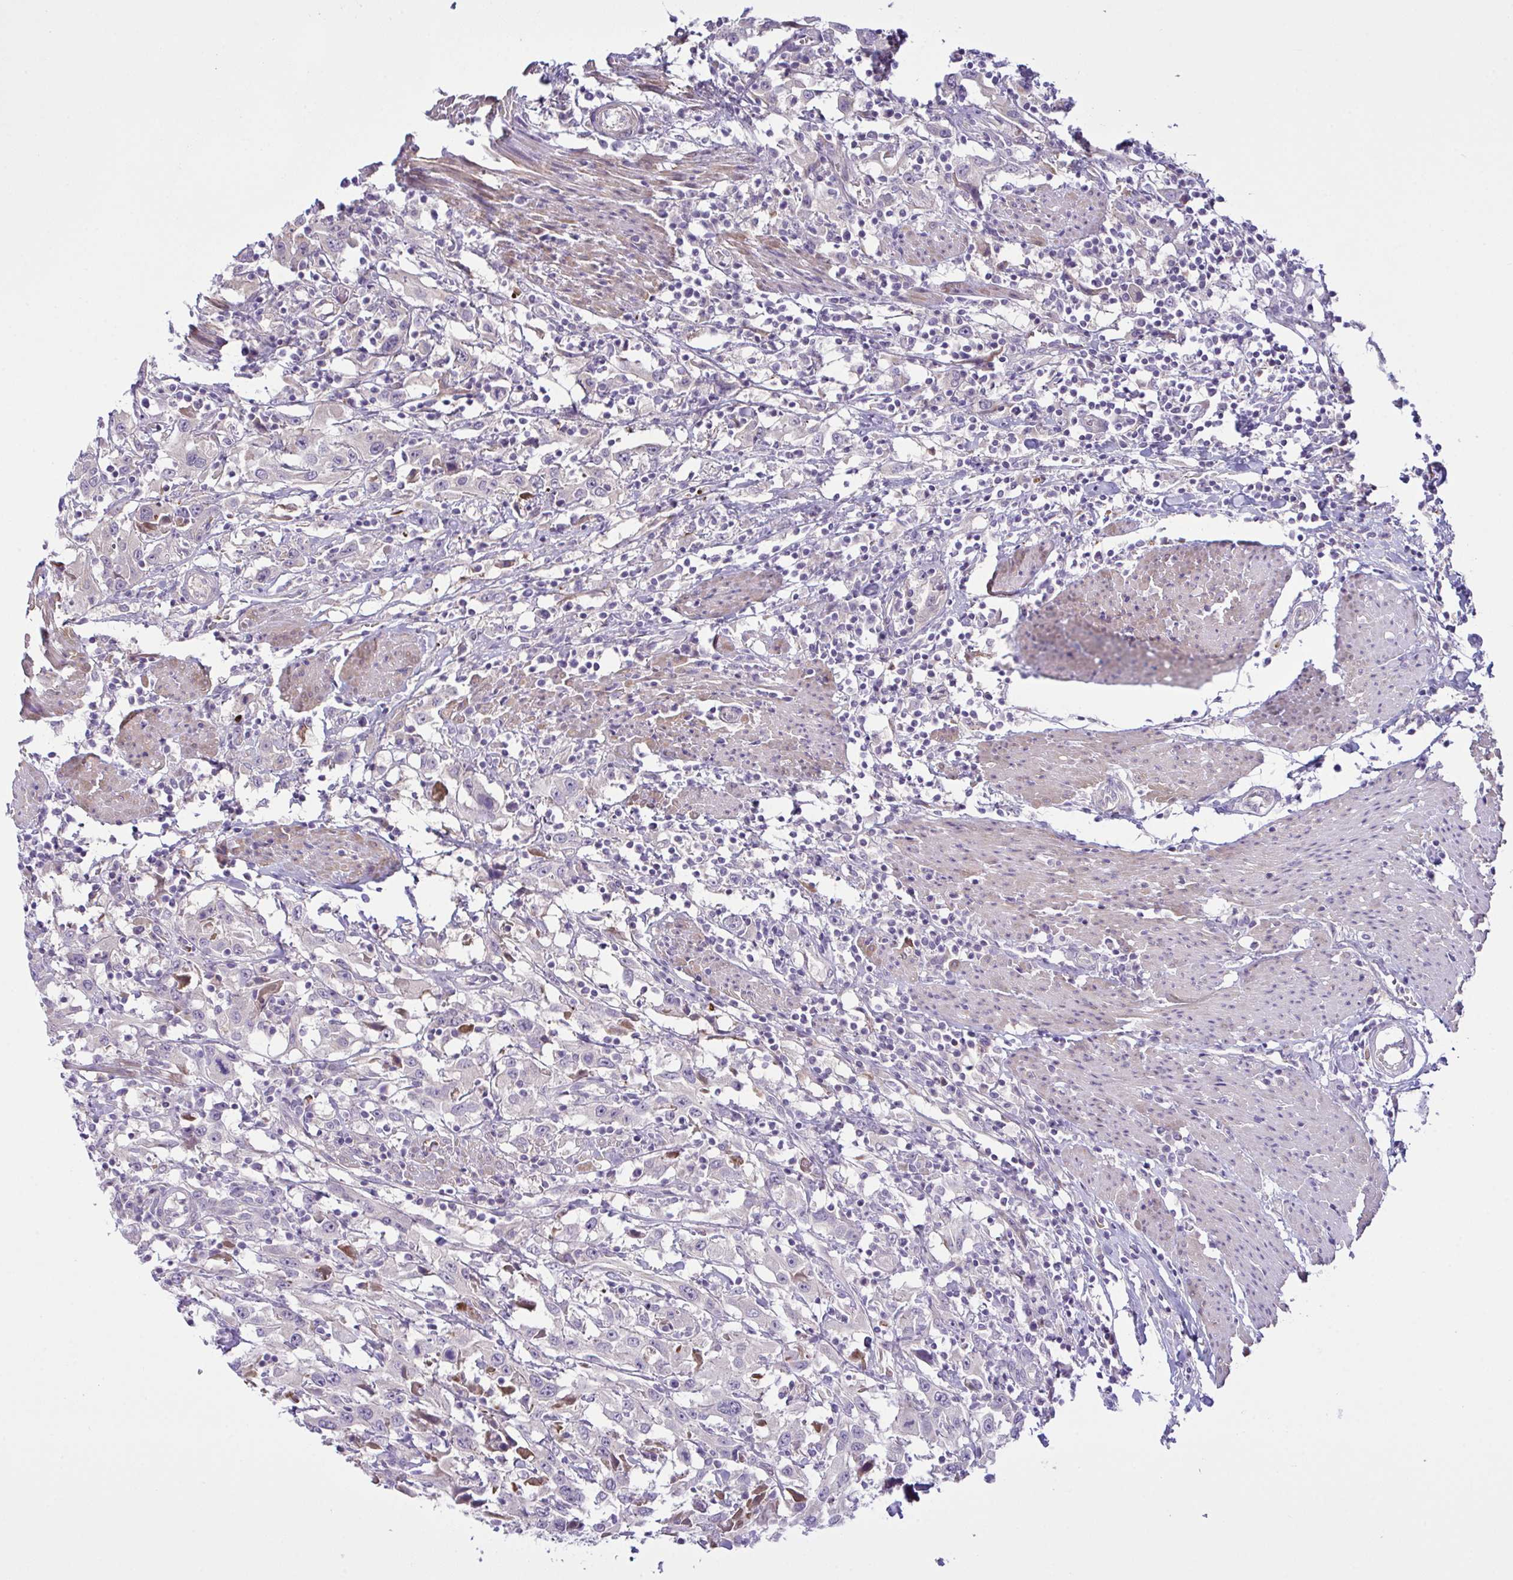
{"staining": {"intensity": "negative", "quantity": "none", "location": "none"}, "tissue": "urothelial cancer", "cell_type": "Tumor cells", "image_type": "cancer", "snomed": [{"axis": "morphology", "description": "Urothelial carcinoma, High grade"}, {"axis": "topography", "description": "Urinary bladder"}], "caption": "The photomicrograph shows no staining of tumor cells in urothelial carcinoma (high-grade).", "gene": "SYNPO2L", "patient": {"sex": "male", "age": 61}}